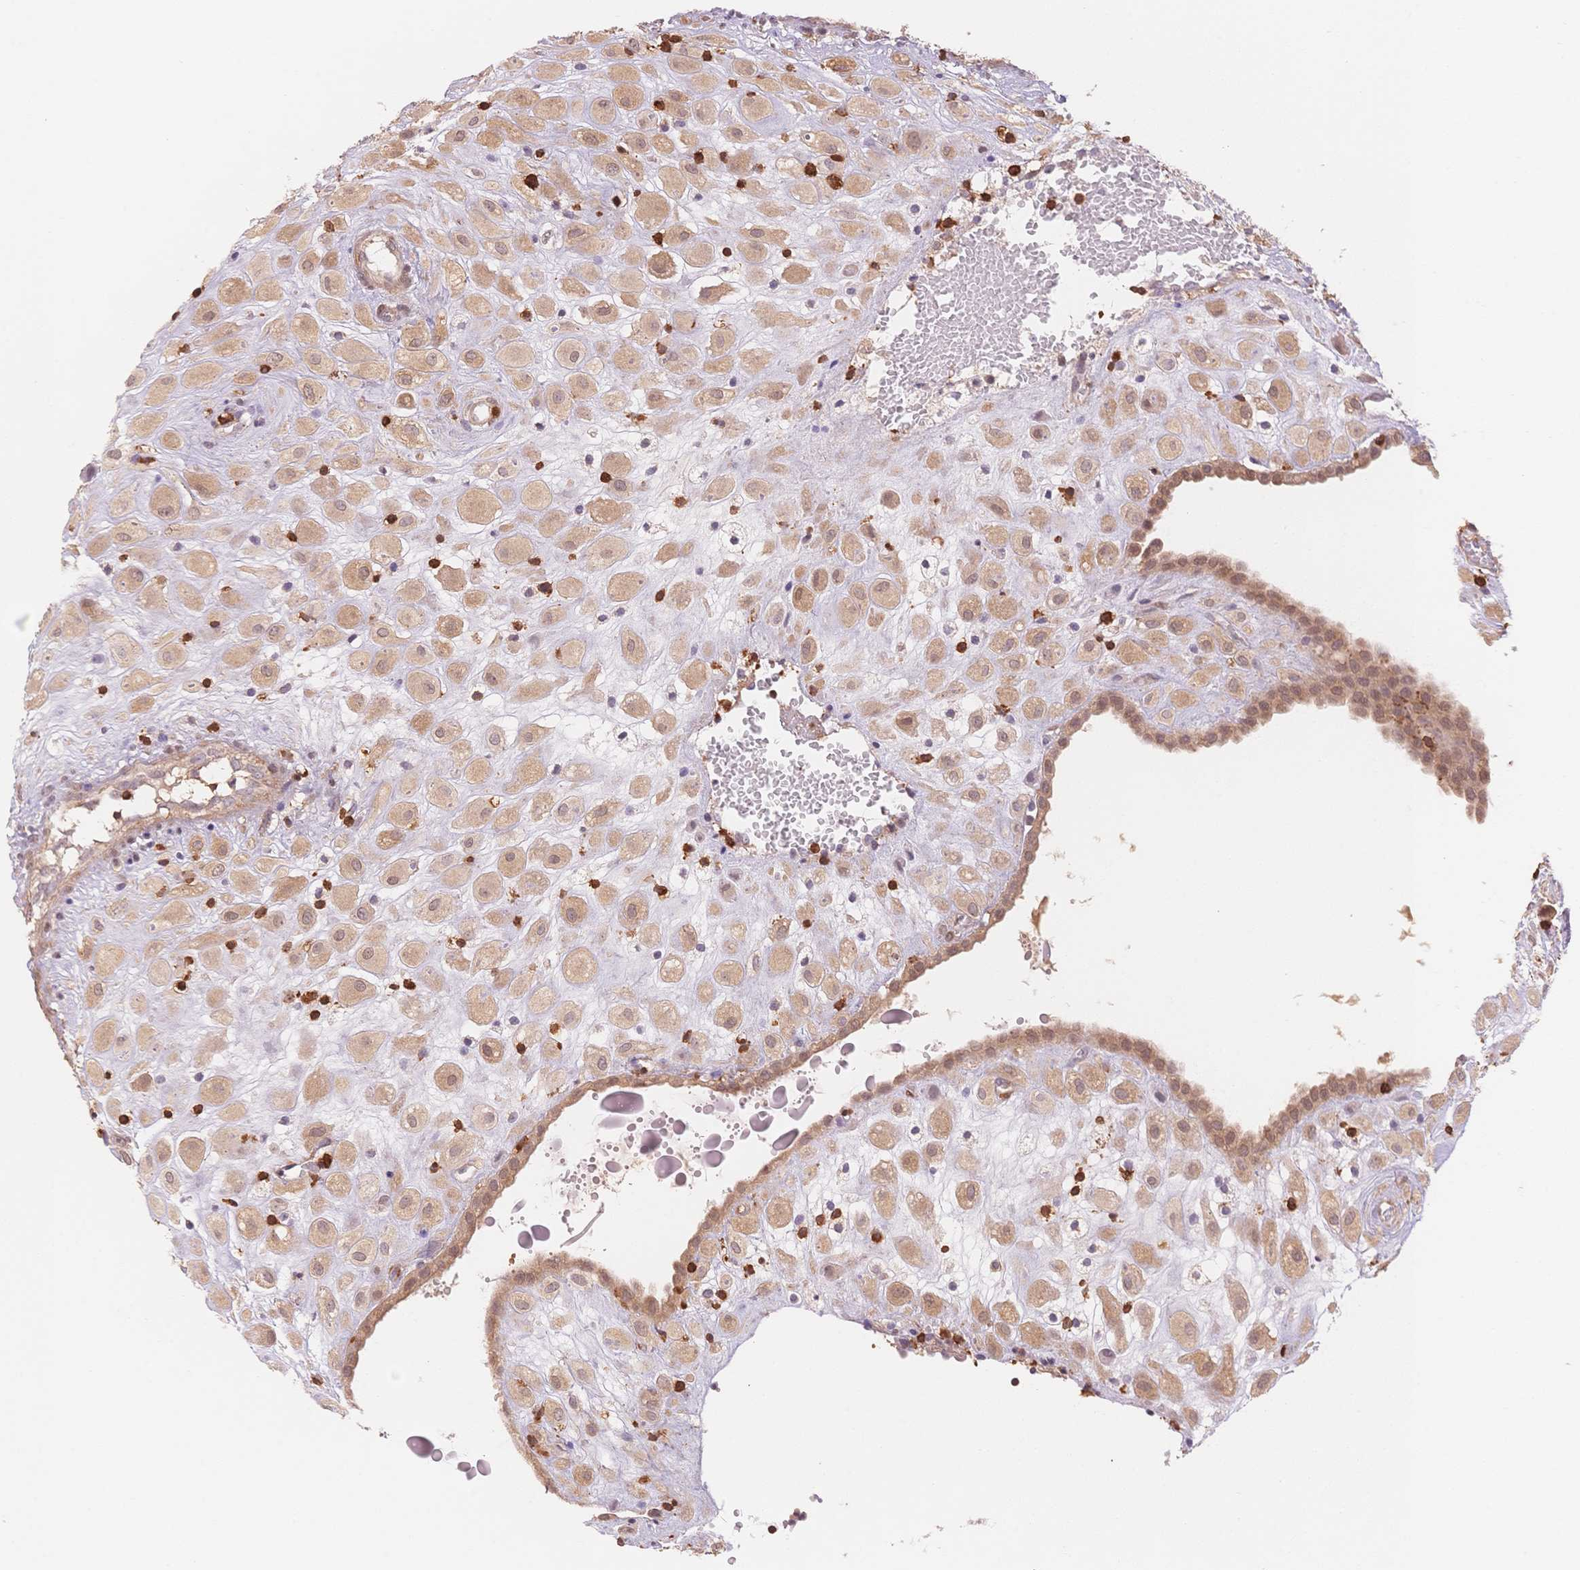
{"staining": {"intensity": "weak", "quantity": ">75%", "location": "cytoplasmic/membranous"}, "tissue": "placenta", "cell_type": "Decidual cells", "image_type": "normal", "snomed": [{"axis": "morphology", "description": "Normal tissue, NOS"}, {"axis": "topography", "description": "Placenta"}], "caption": "Brown immunohistochemical staining in unremarkable human placenta demonstrates weak cytoplasmic/membranous staining in approximately >75% of decidual cells.", "gene": "STK39", "patient": {"sex": "female", "age": 24}}